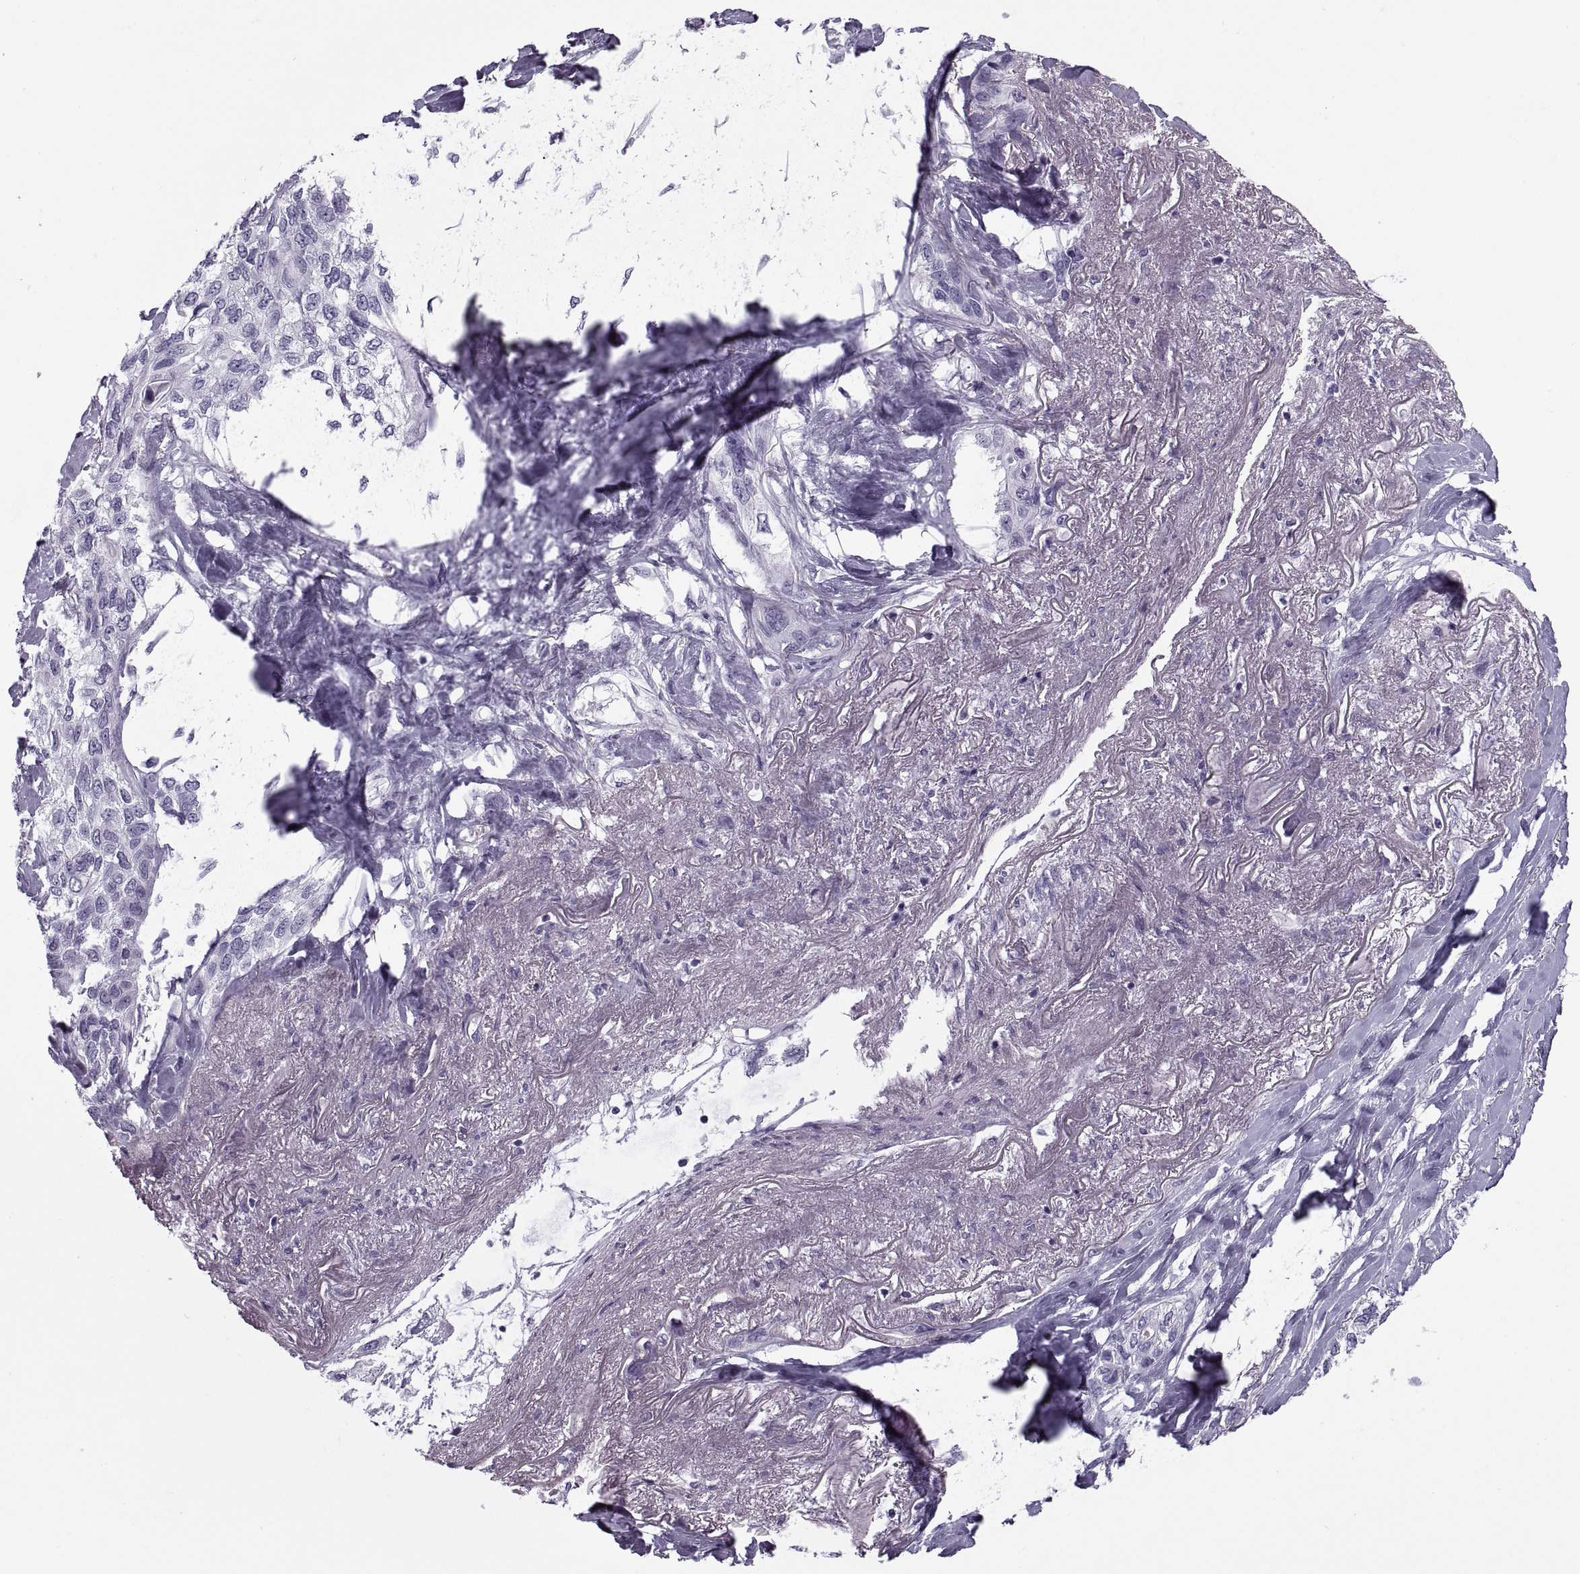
{"staining": {"intensity": "negative", "quantity": "none", "location": "none"}, "tissue": "lung cancer", "cell_type": "Tumor cells", "image_type": "cancer", "snomed": [{"axis": "morphology", "description": "Squamous cell carcinoma, NOS"}, {"axis": "topography", "description": "Lung"}], "caption": "Histopathology image shows no protein positivity in tumor cells of lung cancer (squamous cell carcinoma) tissue.", "gene": "RLBP1", "patient": {"sex": "female", "age": 70}}